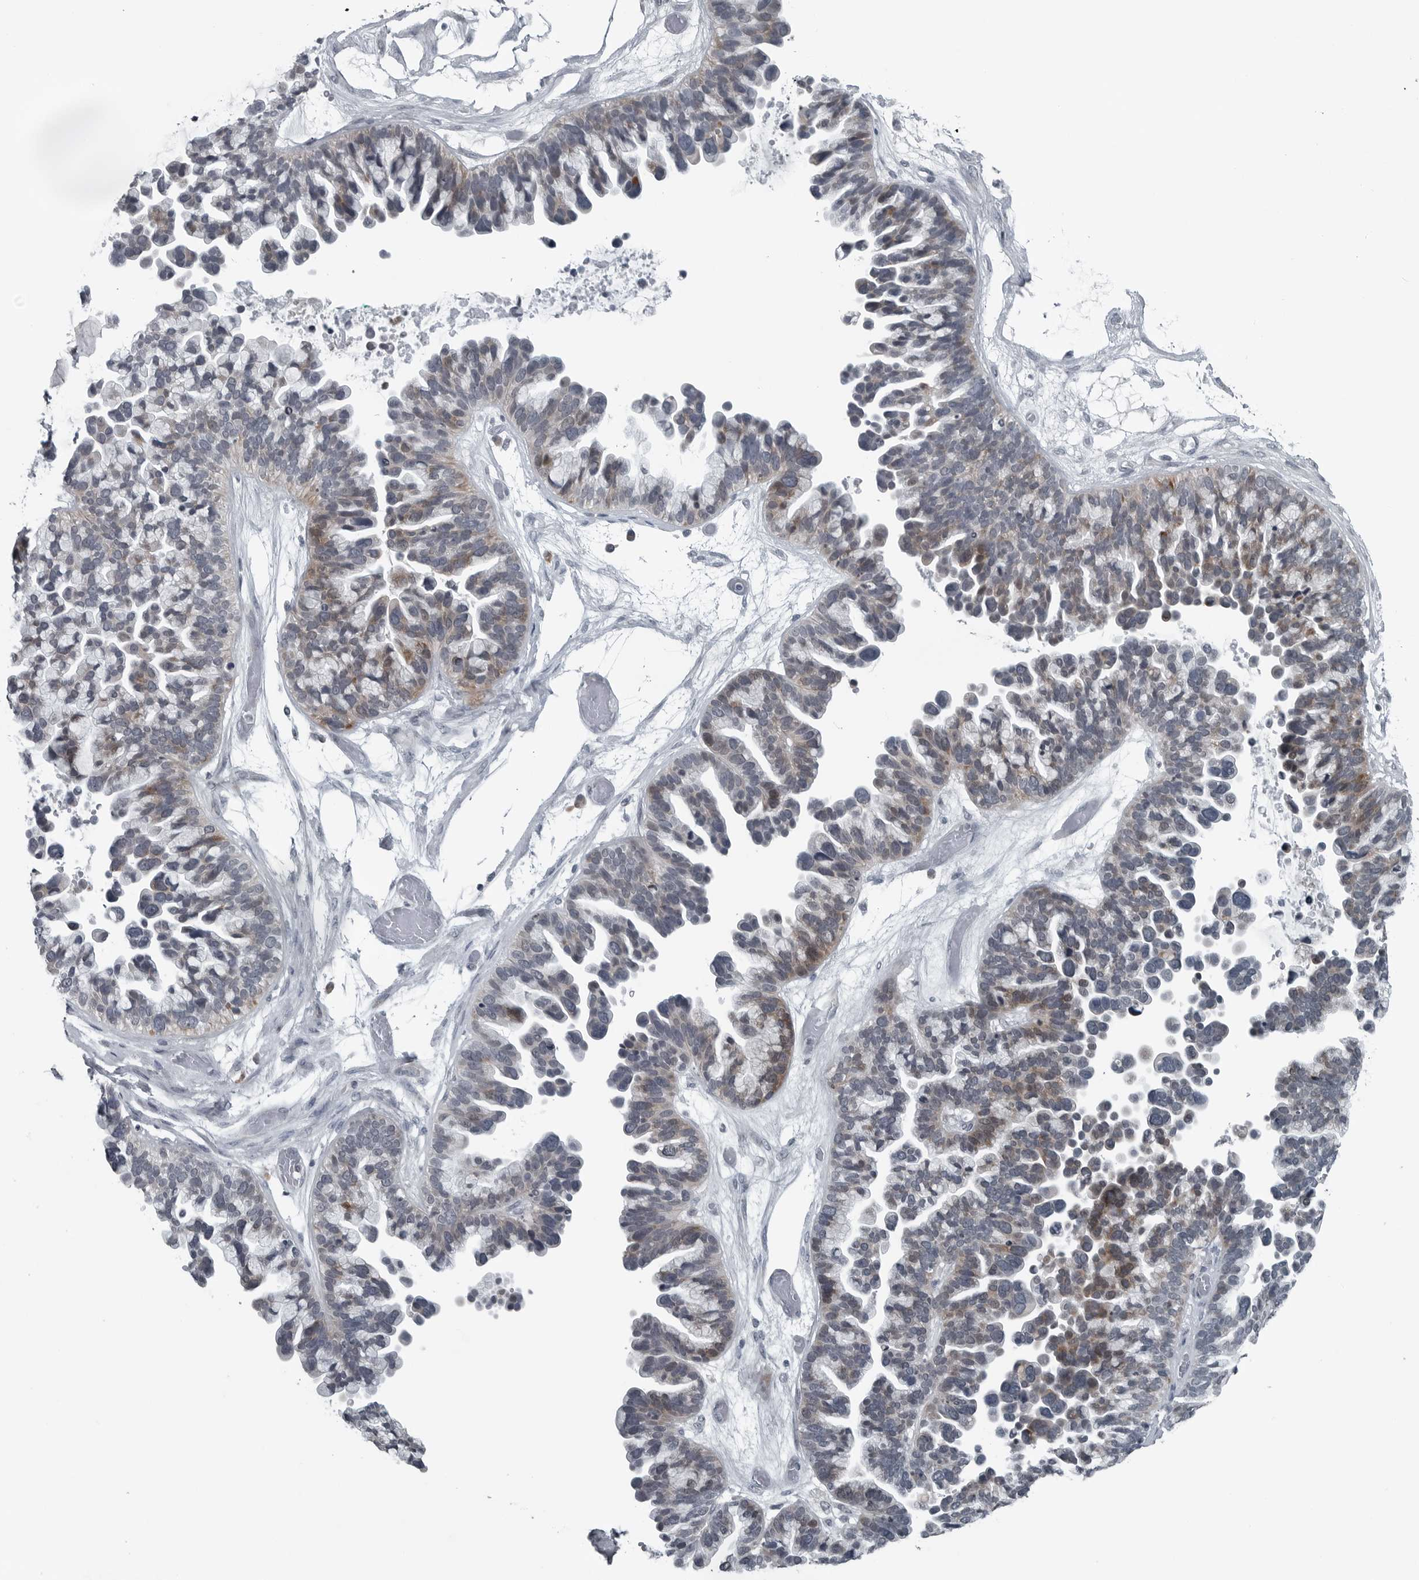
{"staining": {"intensity": "weak", "quantity": "<25%", "location": "cytoplasmic/membranous"}, "tissue": "ovarian cancer", "cell_type": "Tumor cells", "image_type": "cancer", "snomed": [{"axis": "morphology", "description": "Cystadenocarcinoma, serous, NOS"}, {"axis": "topography", "description": "Ovary"}], "caption": "Protein analysis of ovarian serous cystadenocarcinoma shows no significant expression in tumor cells.", "gene": "DNAAF11", "patient": {"sex": "female", "age": 56}}